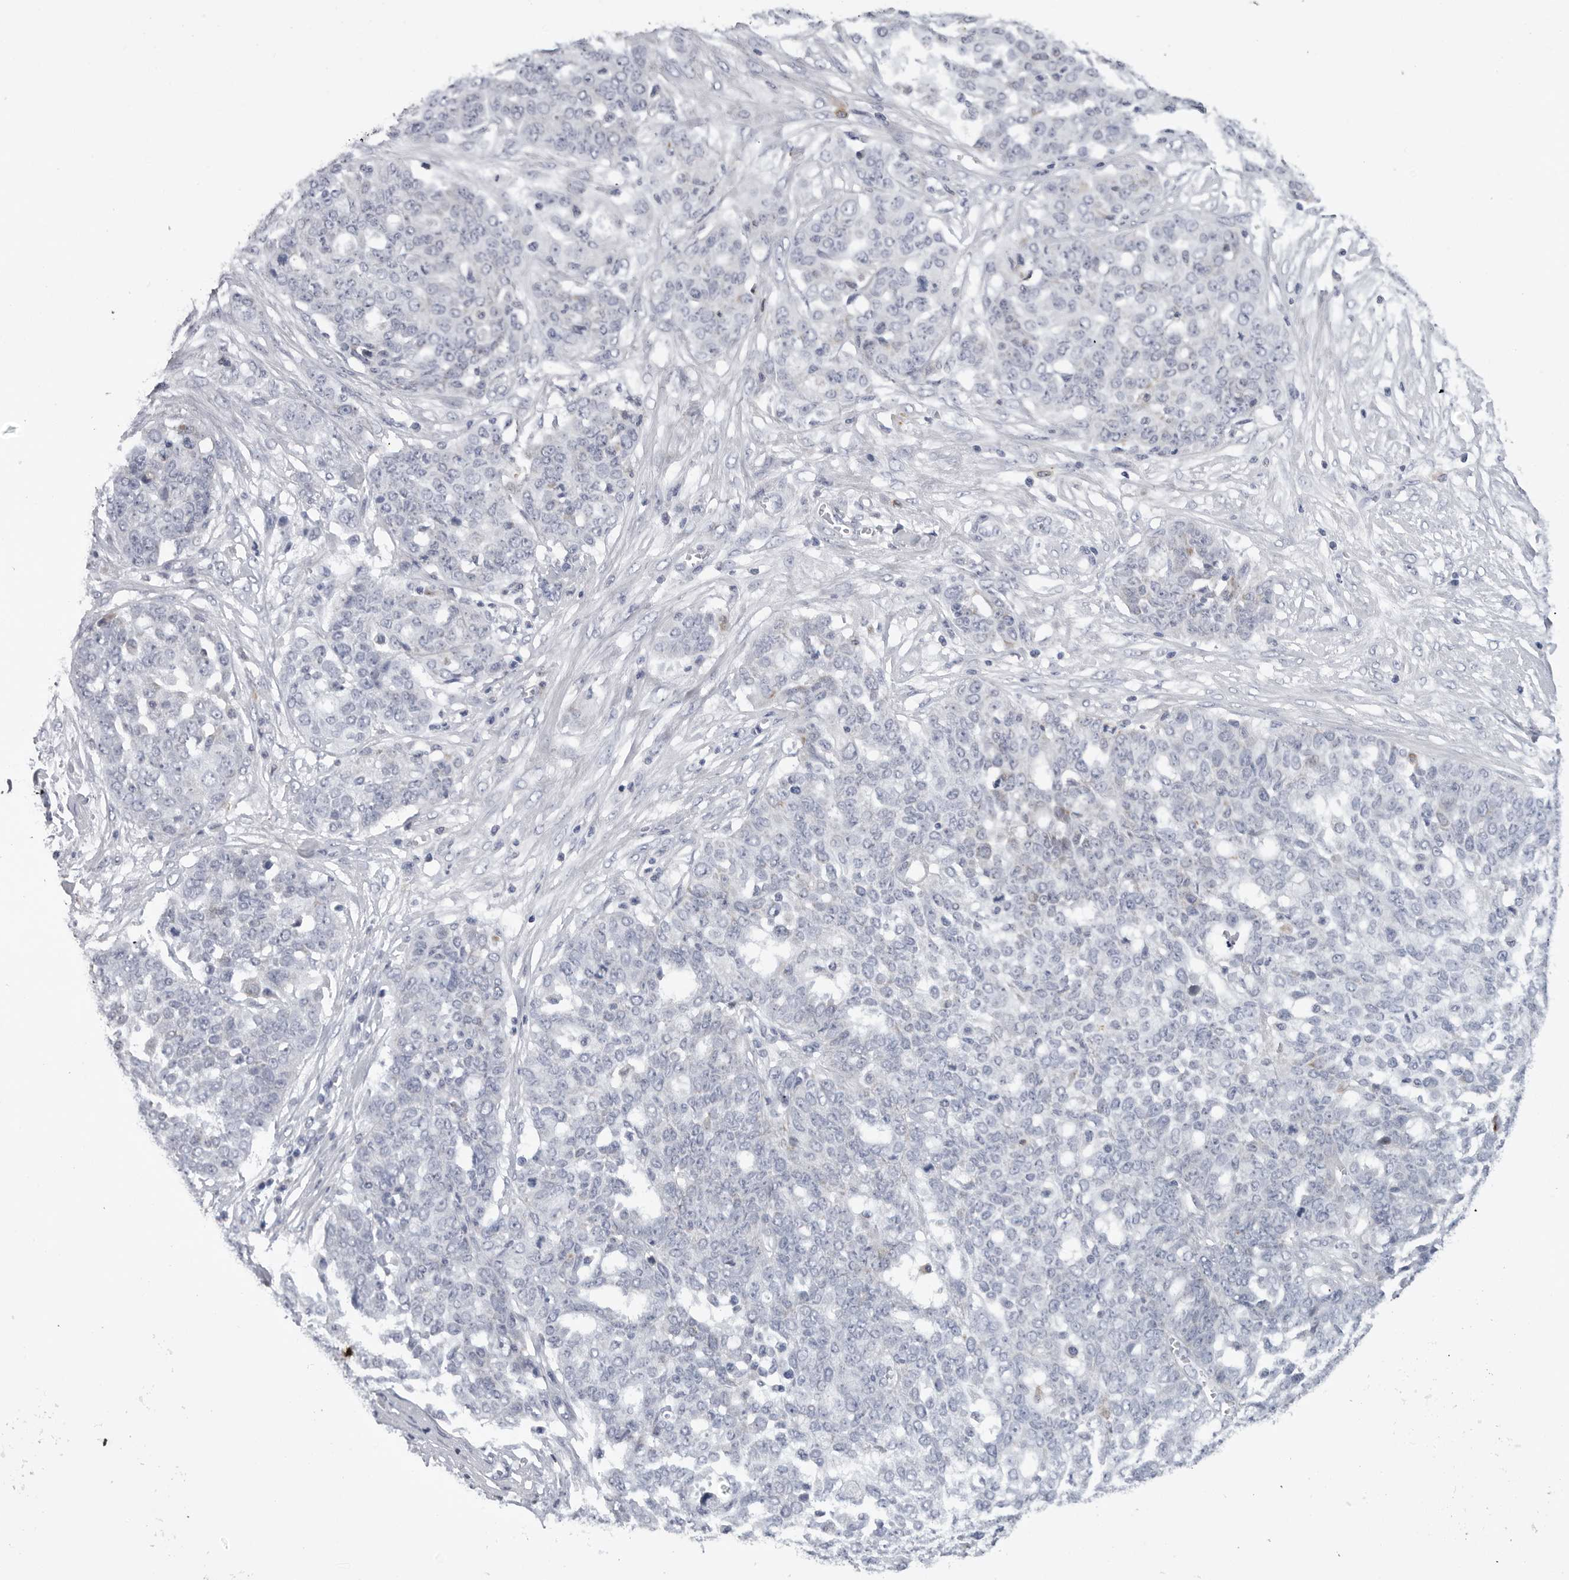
{"staining": {"intensity": "negative", "quantity": "none", "location": "none"}, "tissue": "ovarian cancer", "cell_type": "Tumor cells", "image_type": "cancer", "snomed": [{"axis": "morphology", "description": "Cystadenocarcinoma, serous, NOS"}, {"axis": "topography", "description": "Soft tissue"}, {"axis": "topography", "description": "Ovary"}], "caption": "A high-resolution image shows immunohistochemistry staining of ovarian cancer (serous cystadenocarcinoma), which reveals no significant positivity in tumor cells.", "gene": "CDK20", "patient": {"sex": "female", "age": 57}}